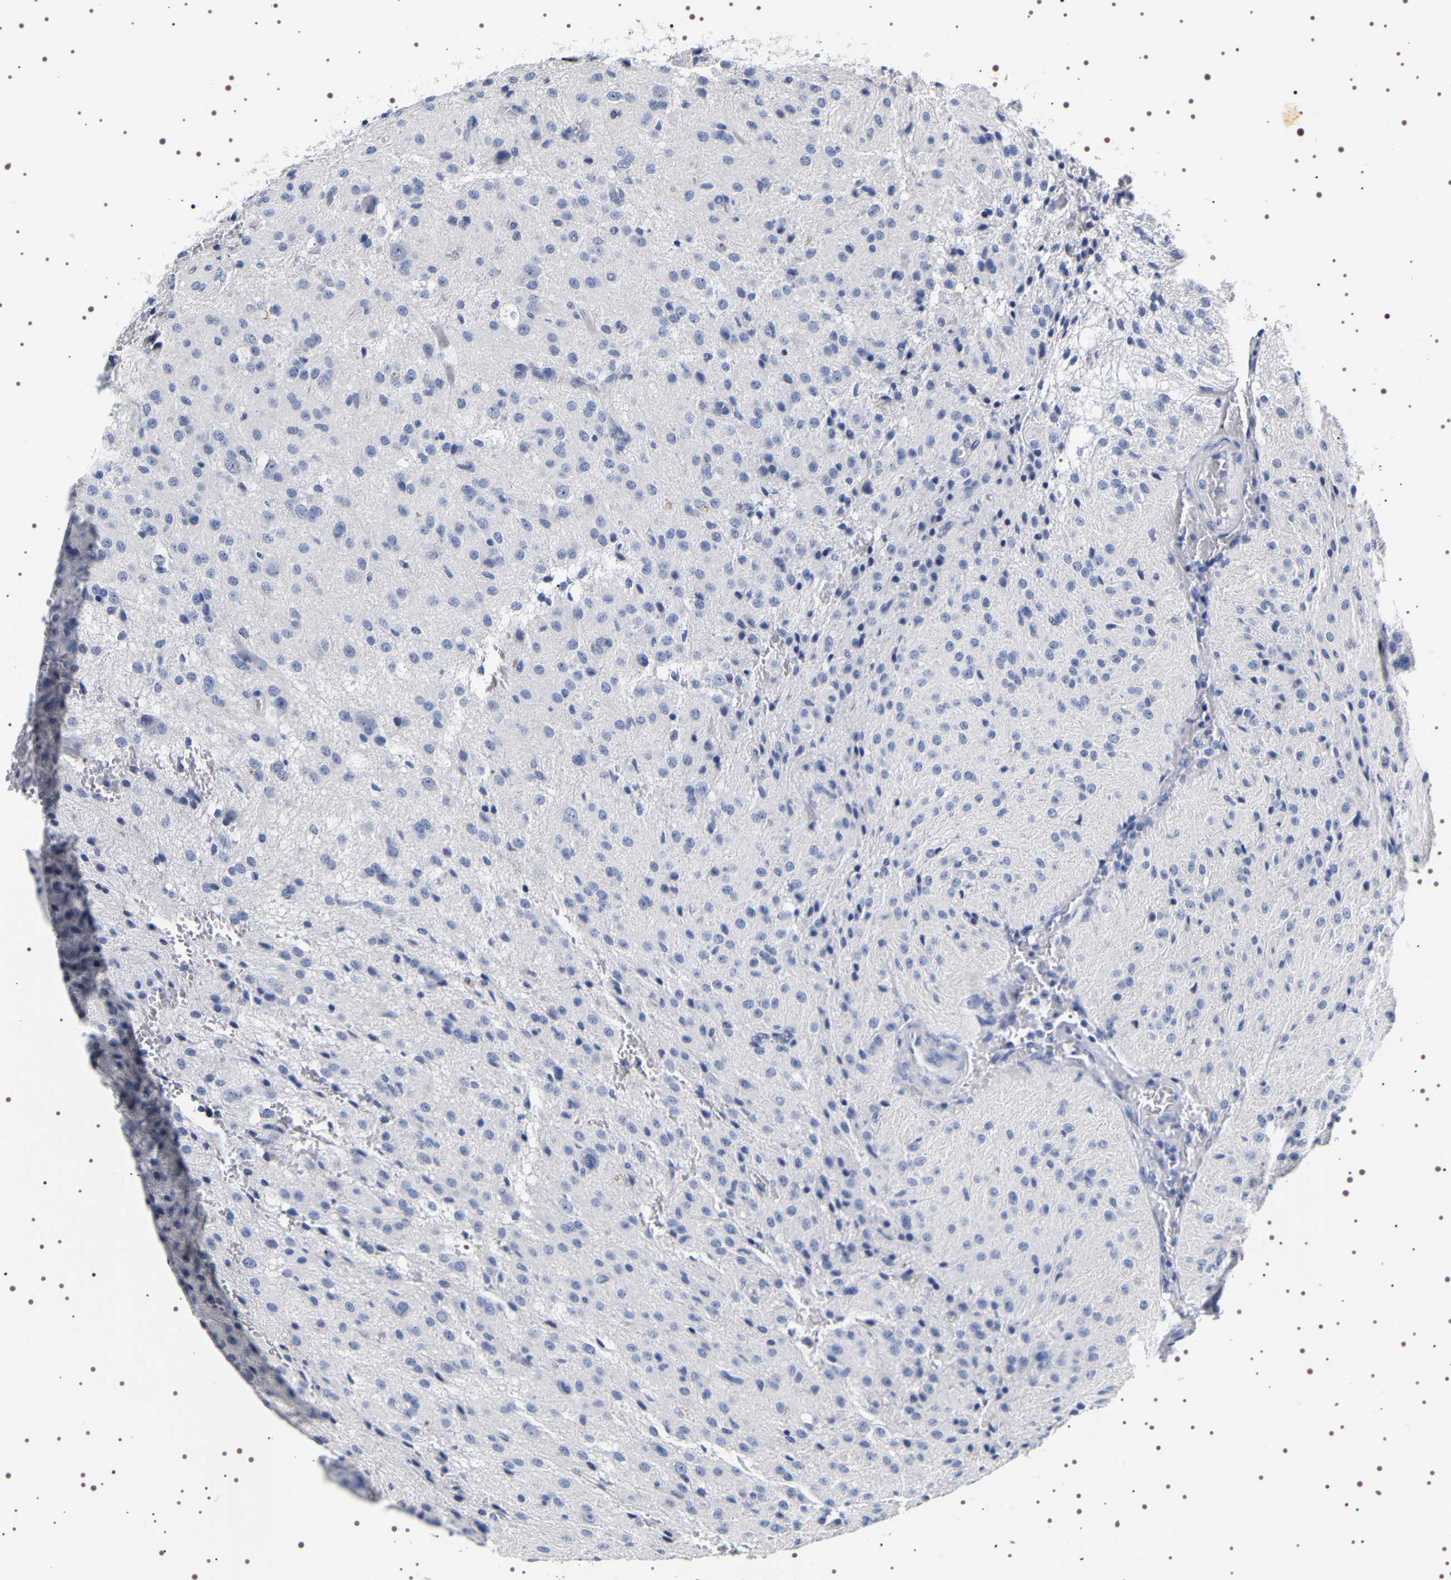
{"staining": {"intensity": "negative", "quantity": "none", "location": "none"}, "tissue": "glioma", "cell_type": "Tumor cells", "image_type": "cancer", "snomed": [{"axis": "morphology", "description": "Glioma, malignant, High grade"}, {"axis": "topography", "description": "Brain"}], "caption": "Tumor cells are negative for brown protein staining in glioma.", "gene": "UBQLN3", "patient": {"sex": "female", "age": 59}}